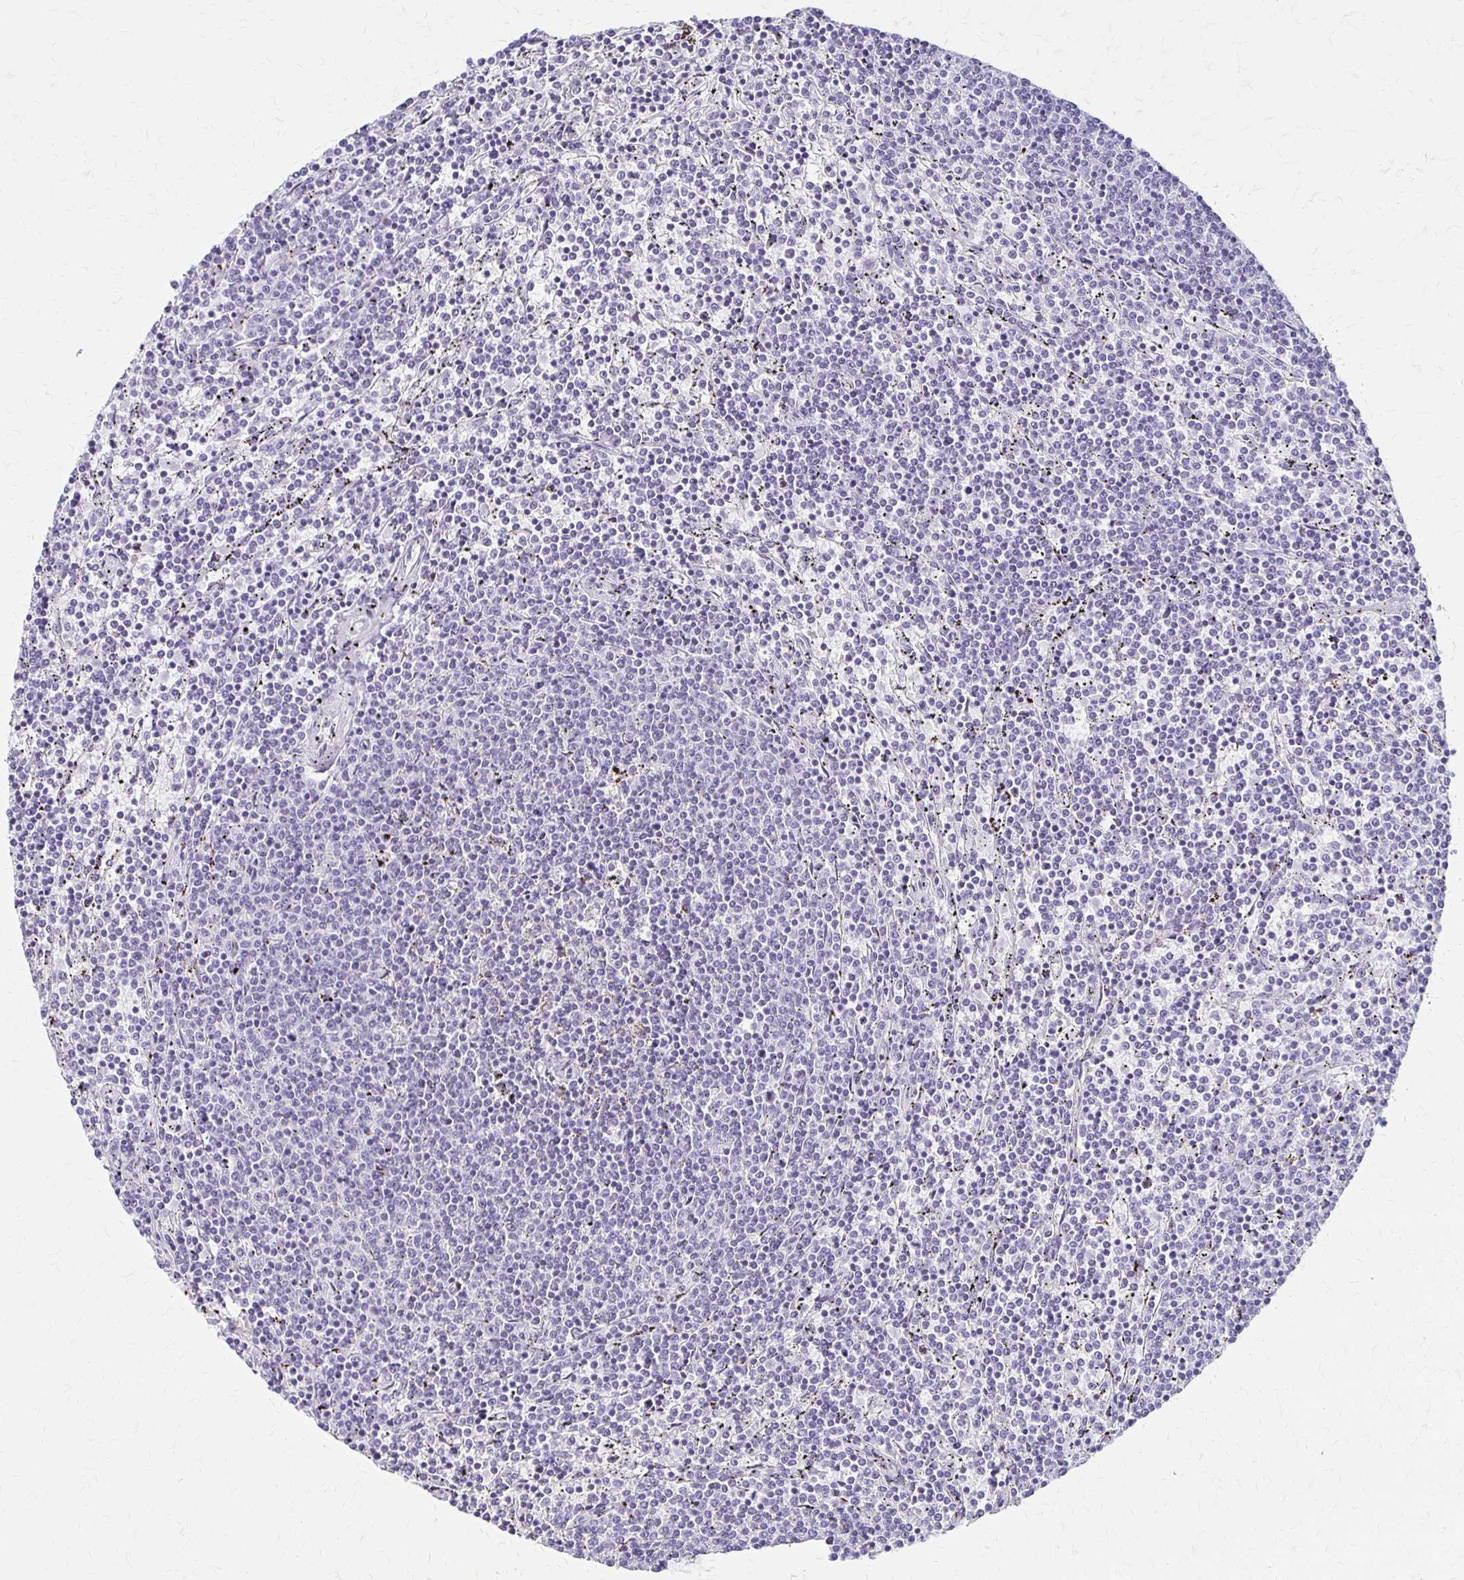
{"staining": {"intensity": "negative", "quantity": "none", "location": "none"}, "tissue": "lymphoma", "cell_type": "Tumor cells", "image_type": "cancer", "snomed": [{"axis": "morphology", "description": "Malignant lymphoma, non-Hodgkin's type, Low grade"}, {"axis": "topography", "description": "Spleen"}], "caption": "Immunohistochemical staining of human lymphoma exhibits no significant expression in tumor cells.", "gene": "IVL", "patient": {"sex": "female", "age": 50}}